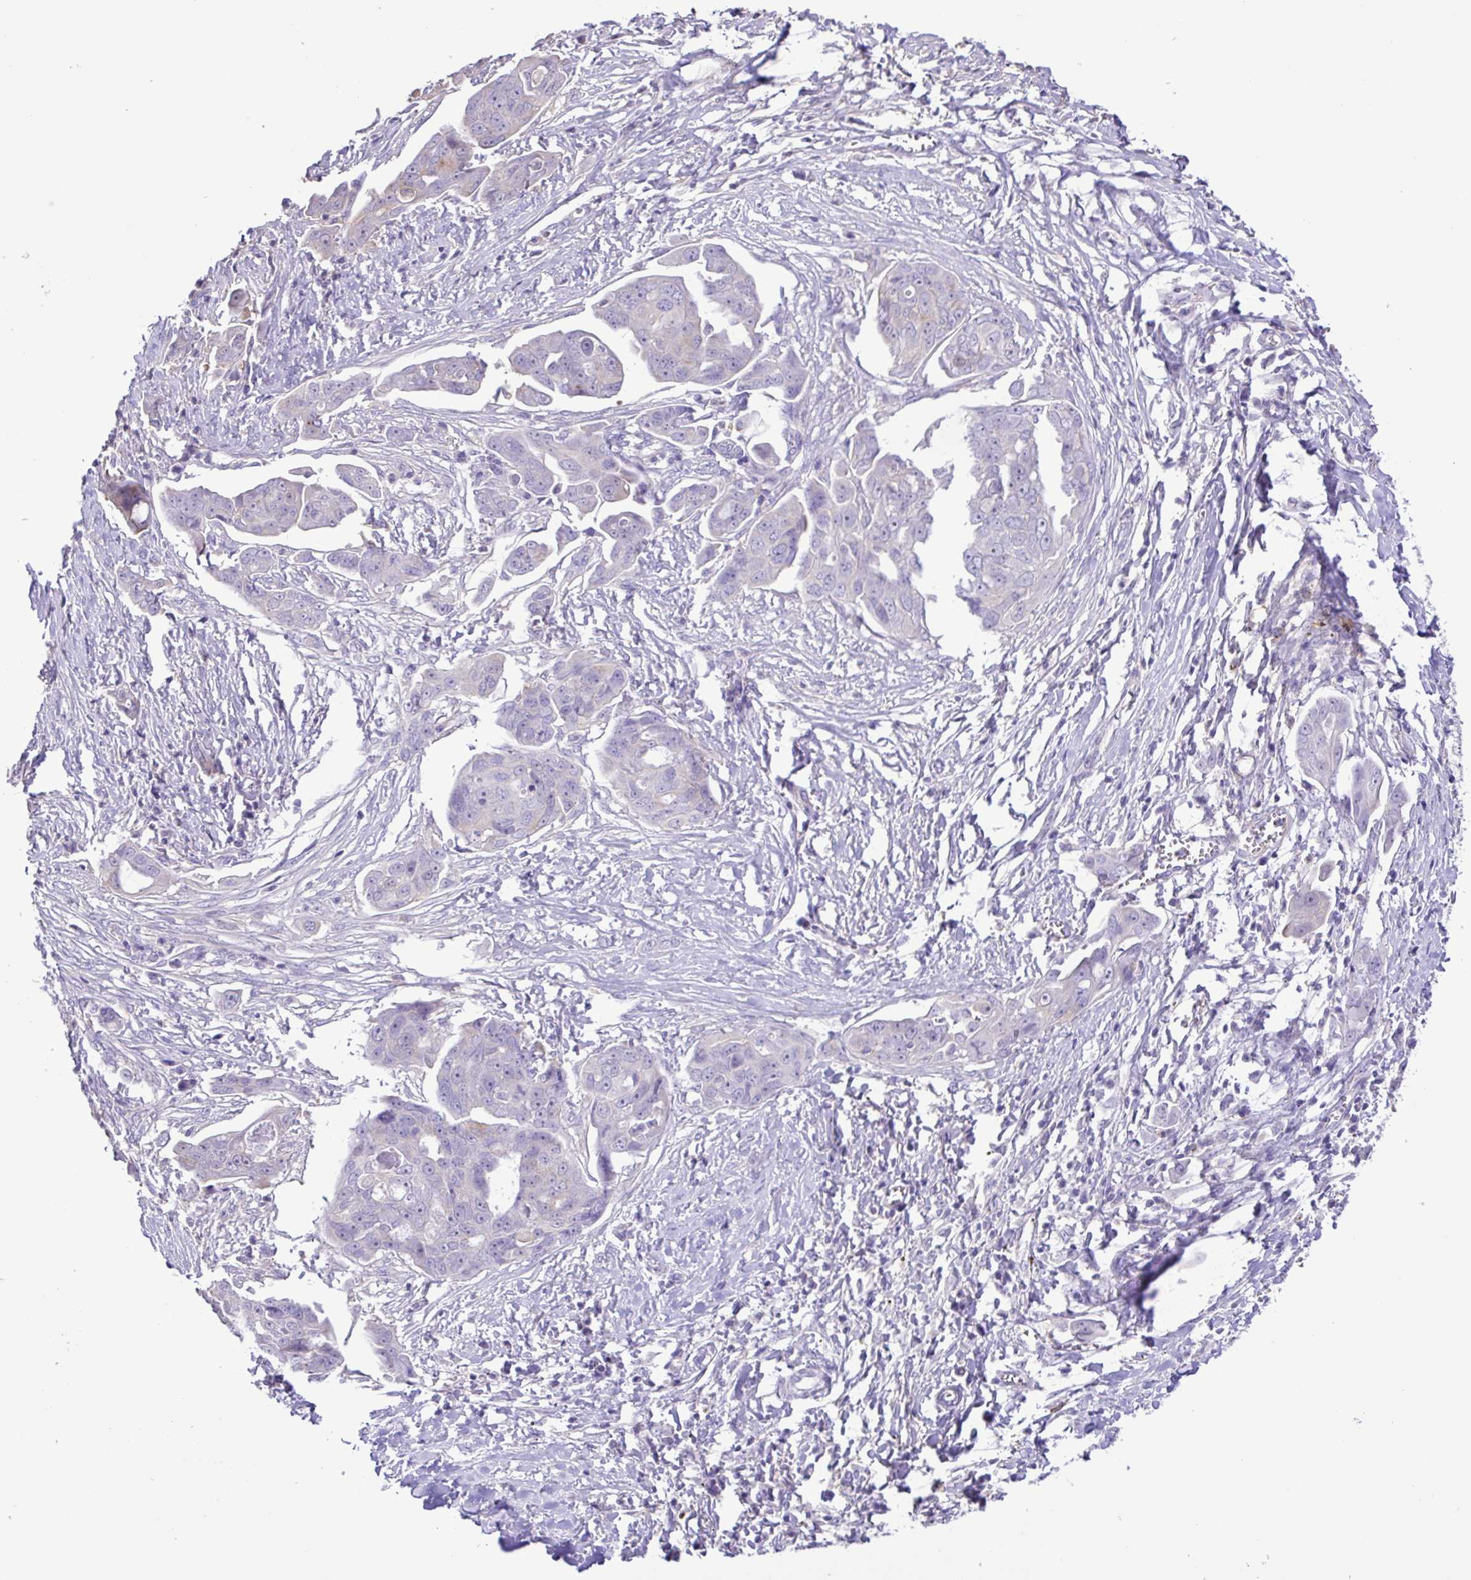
{"staining": {"intensity": "negative", "quantity": "none", "location": "none"}, "tissue": "ovarian cancer", "cell_type": "Tumor cells", "image_type": "cancer", "snomed": [{"axis": "morphology", "description": "Carcinoma, endometroid"}, {"axis": "topography", "description": "Ovary"}], "caption": "Endometroid carcinoma (ovarian) was stained to show a protein in brown. There is no significant expression in tumor cells.", "gene": "CYP17A1", "patient": {"sex": "female", "age": 70}}